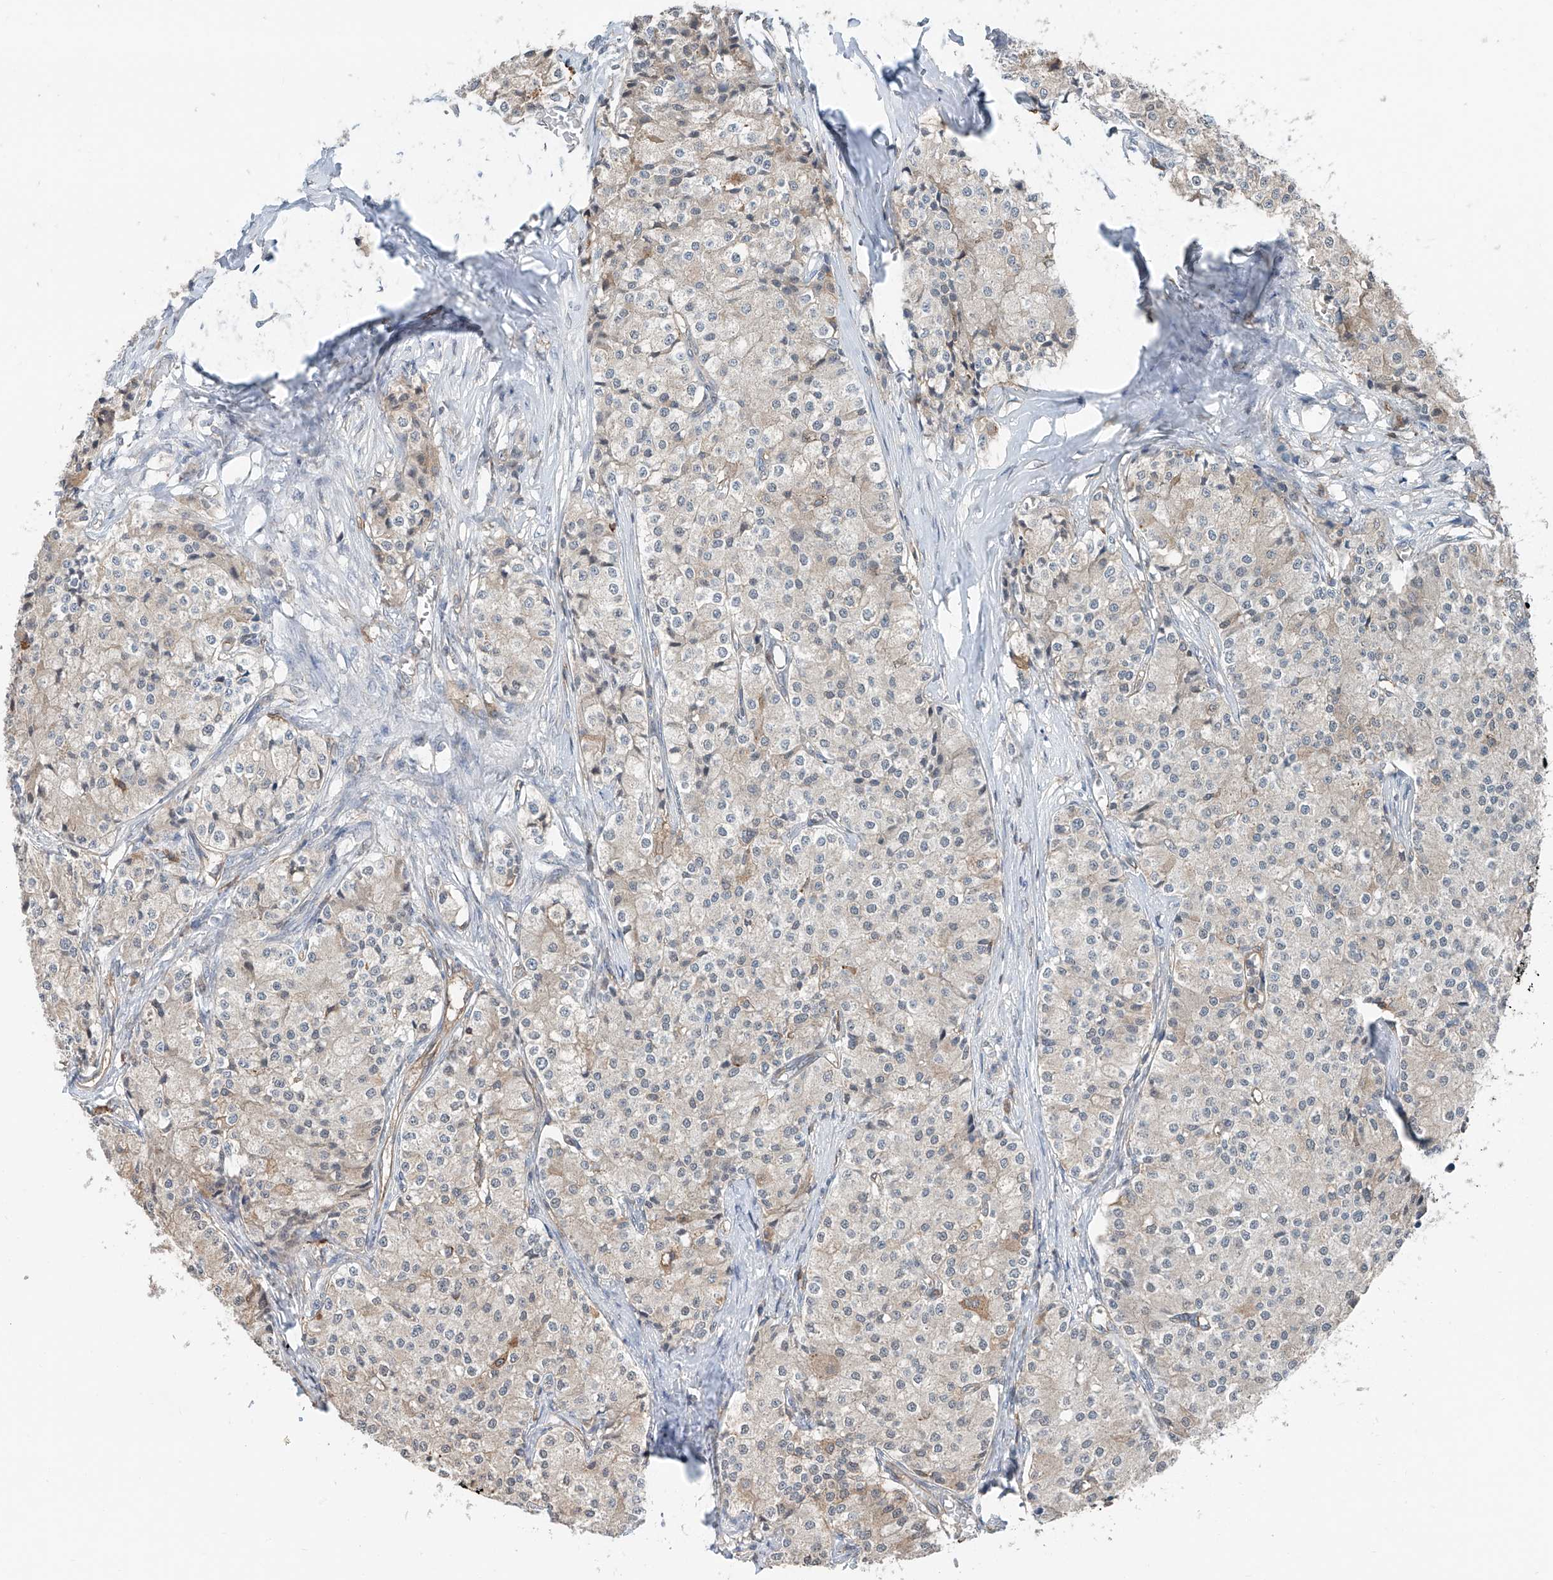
{"staining": {"intensity": "weak", "quantity": "<25%", "location": "cytoplasmic/membranous"}, "tissue": "carcinoid", "cell_type": "Tumor cells", "image_type": "cancer", "snomed": [{"axis": "morphology", "description": "Carcinoid, malignant, NOS"}, {"axis": "topography", "description": "Colon"}], "caption": "There is no significant positivity in tumor cells of malignant carcinoid.", "gene": "KCNK10", "patient": {"sex": "female", "age": 52}}